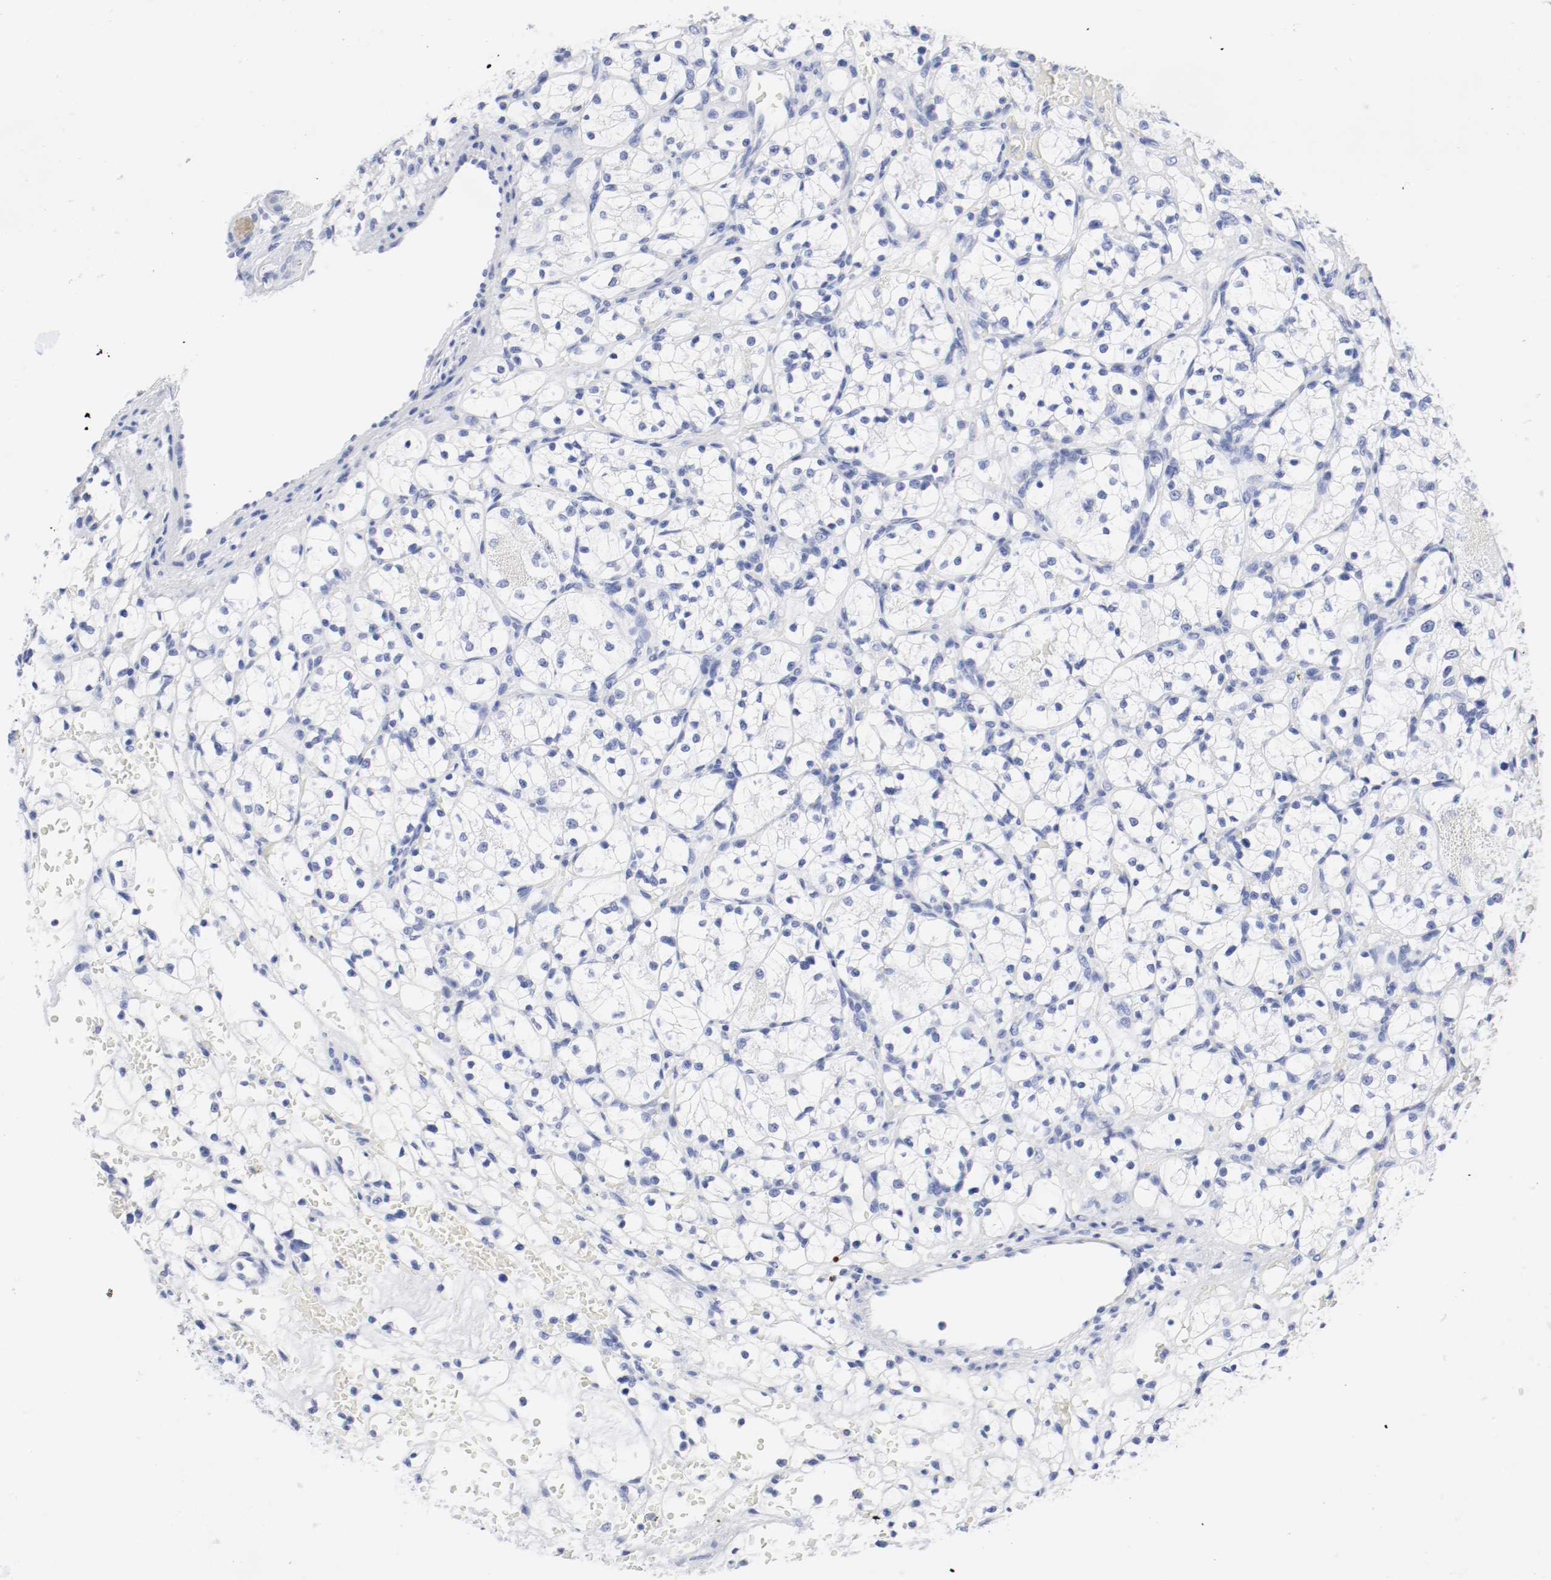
{"staining": {"intensity": "negative", "quantity": "none", "location": "none"}, "tissue": "renal cancer", "cell_type": "Tumor cells", "image_type": "cancer", "snomed": [{"axis": "morphology", "description": "Adenocarcinoma, NOS"}, {"axis": "topography", "description": "Kidney"}], "caption": "Renal cancer was stained to show a protein in brown. There is no significant staining in tumor cells.", "gene": "GAD1", "patient": {"sex": "female", "age": 60}}